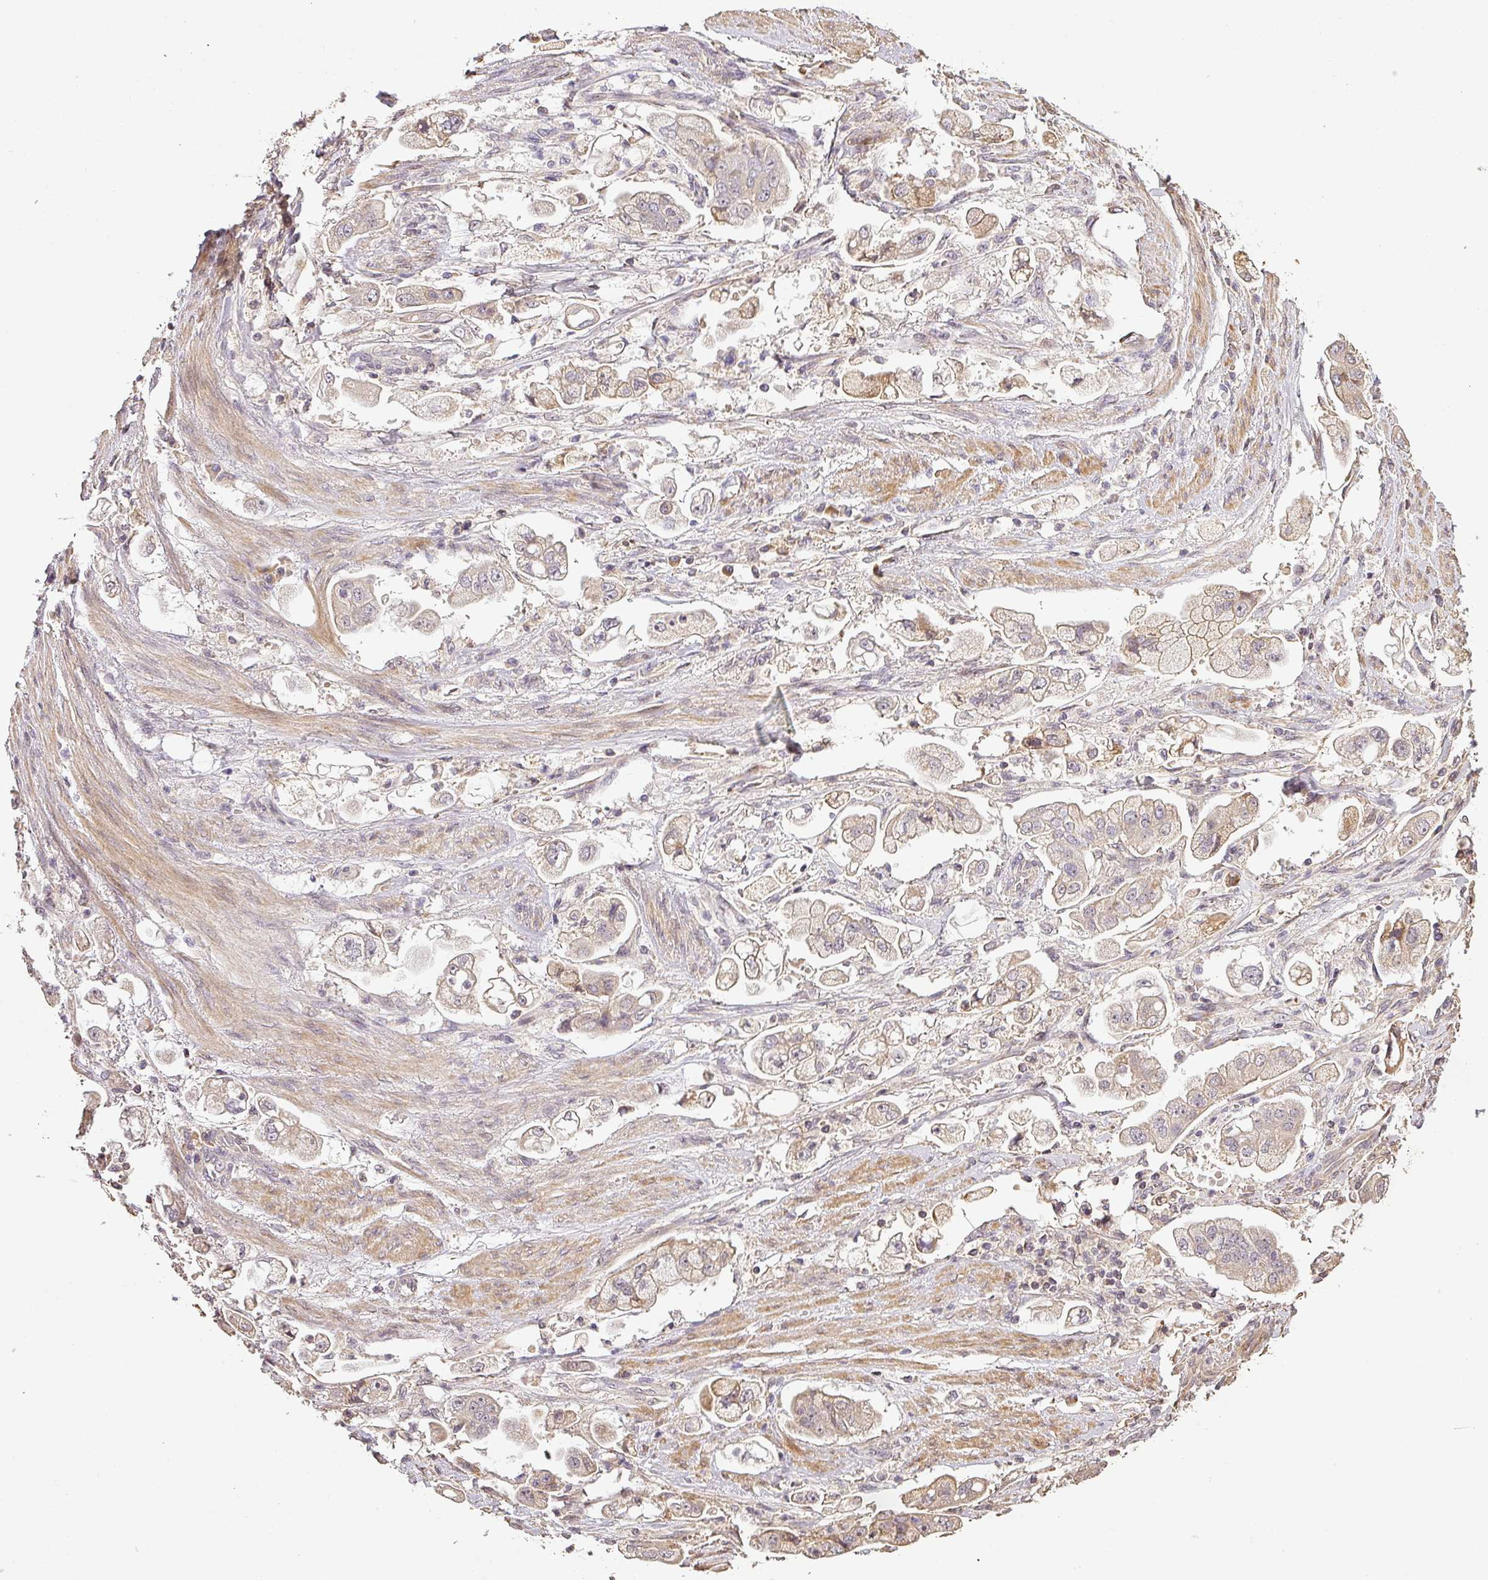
{"staining": {"intensity": "weak", "quantity": "<25%", "location": "cytoplasmic/membranous"}, "tissue": "stomach cancer", "cell_type": "Tumor cells", "image_type": "cancer", "snomed": [{"axis": "morphology", "description": "Adenocarcinoma, NOS"}, {"axis": "topography", "description": "Stomach"}], "caption": "Immunohistochemical staining of human adenocarcinoma (stomach) displays no significant staining in tumor cells.", "gene": "BPIFB3", "patient": {"sex": "male", "age": 62}}